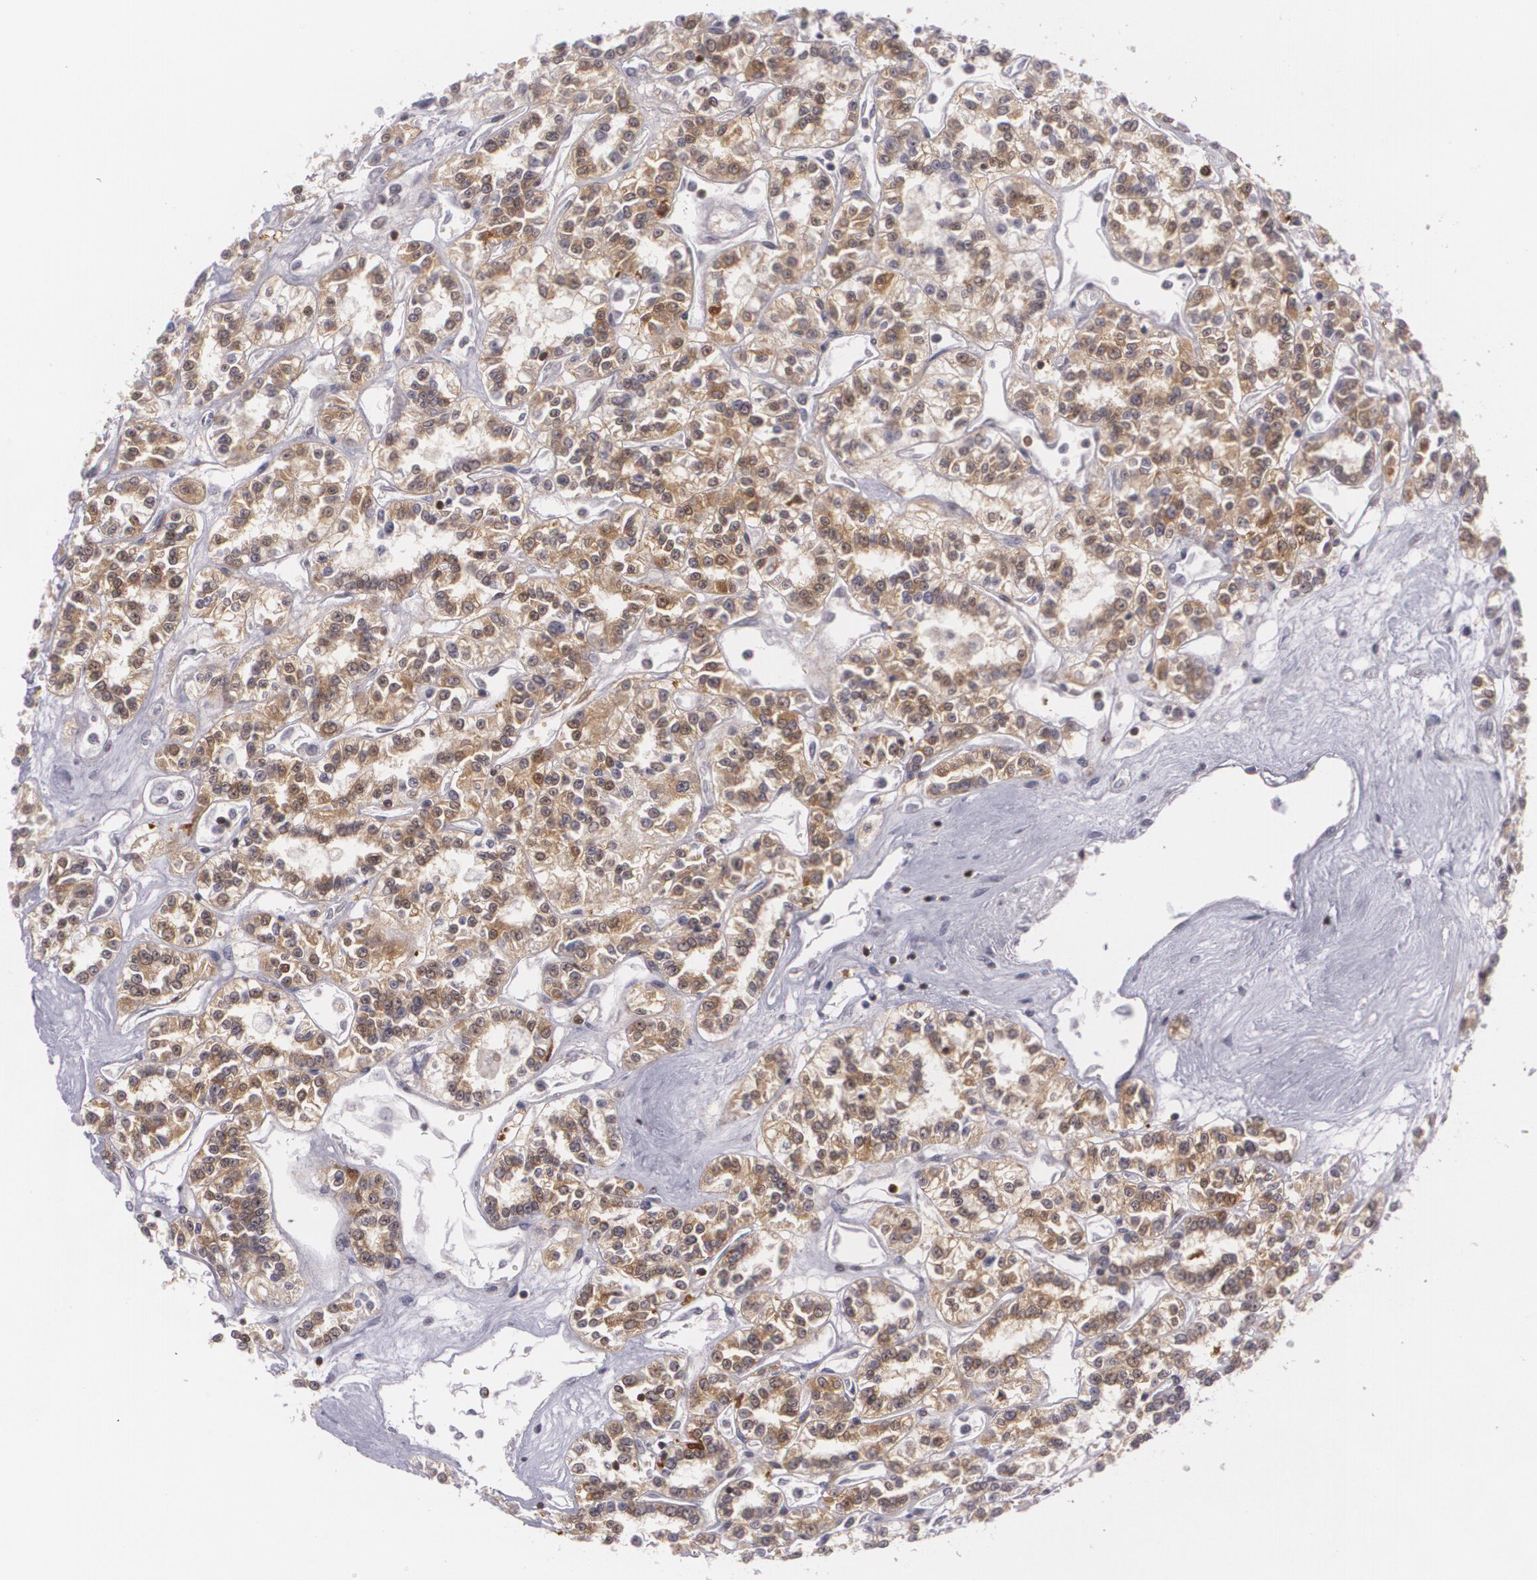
{"staining": {"intensity": "weak", "quantity": ">75%", "location": "cytoplasmic/membranous"}, "tissue": "renal cancer", "cell_type": "Tumor cells", "image_type": "cancer", "snomed": [{"axis": "morphology", "description": "Adenocarcinoma, NOS"}, {"axis": "topography", "description": "Kidney"}], "caption": "The photomicrograph exhibits staining of renal cancer (adenocarcinoma), revealing weak cytoplasmic/membranous protein positivity (brown color) within tumor cells.", "gene": "BIN1", "patient": {"sex": "female", "age": 76}}